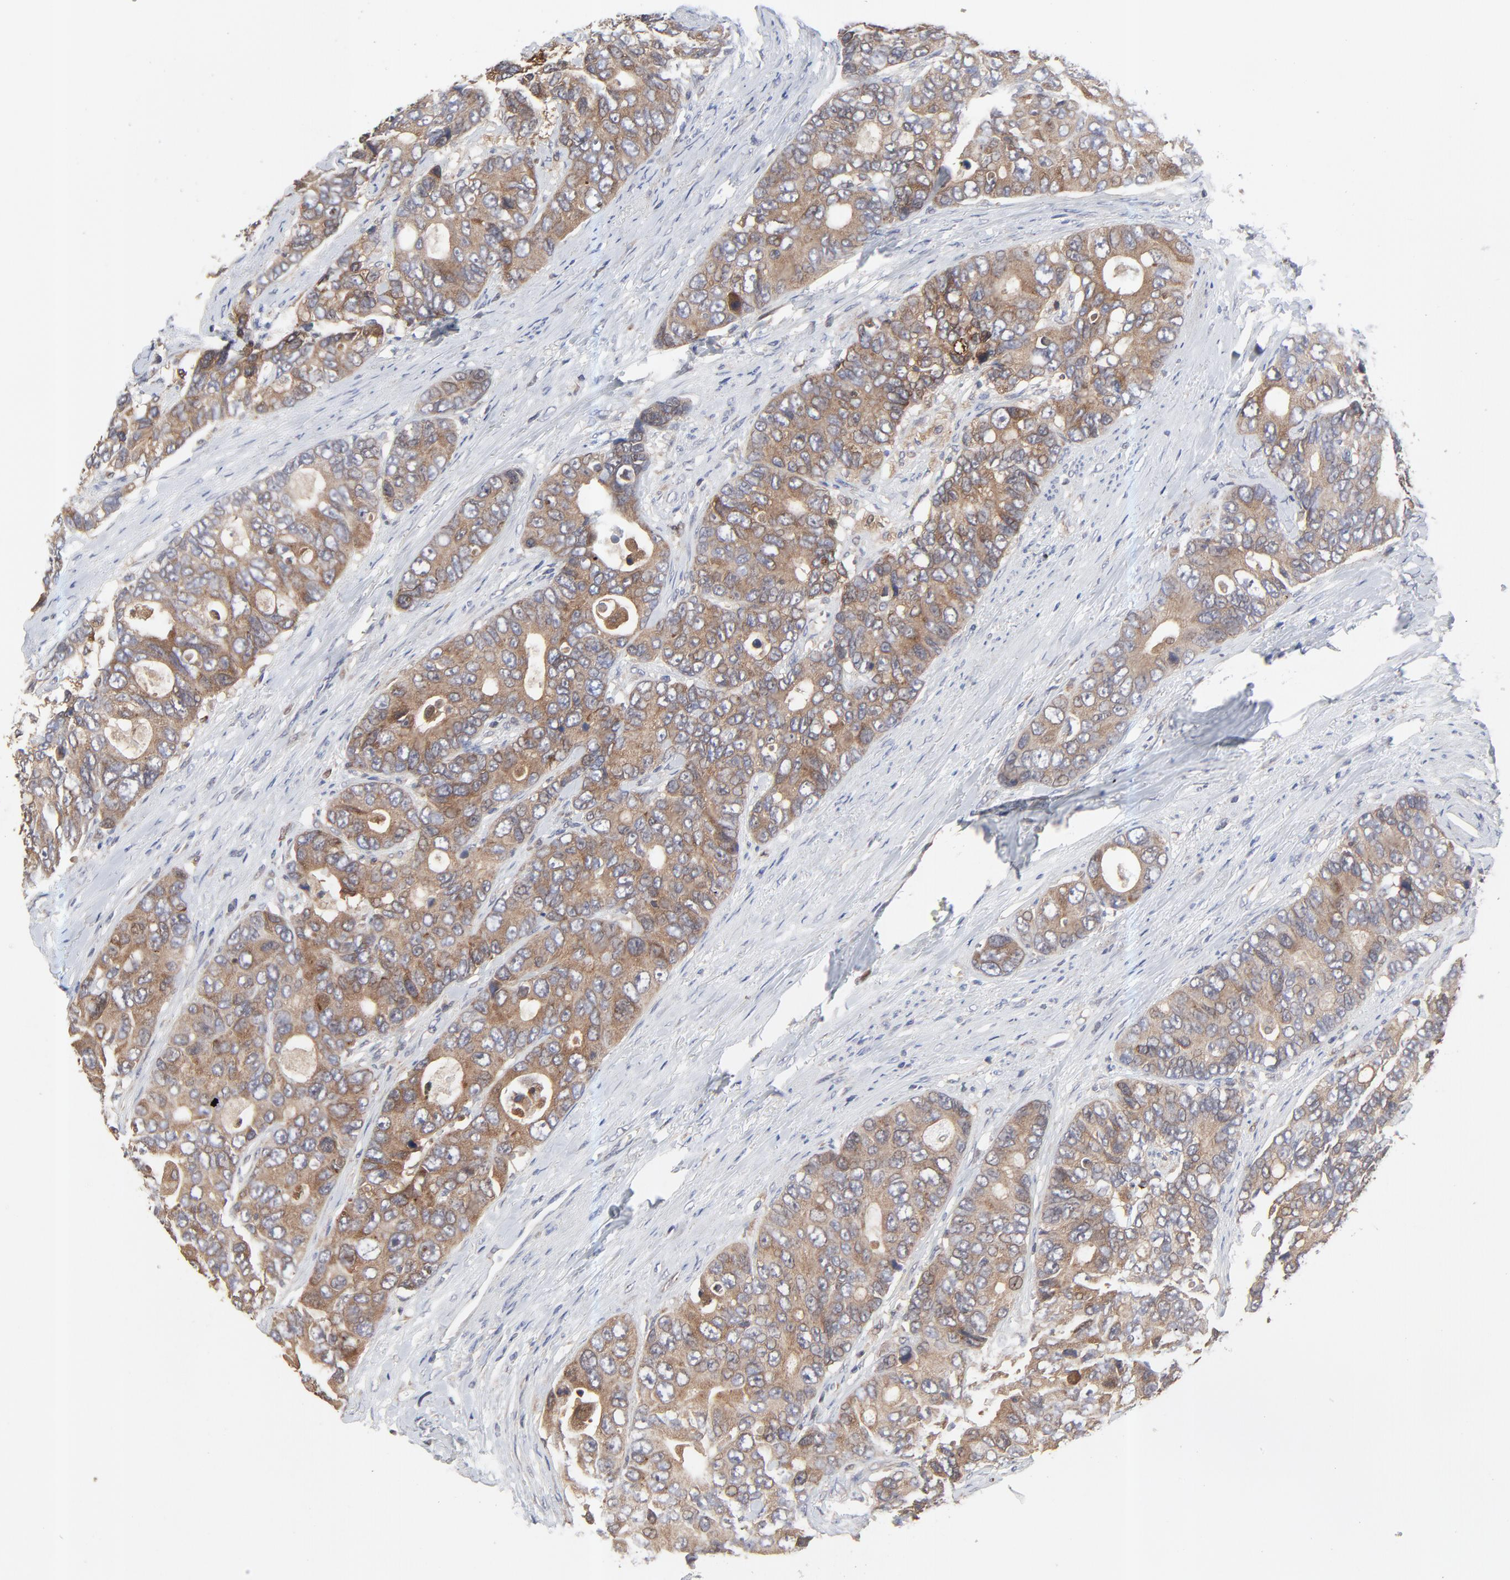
{"staining": {"intensity": "moderate", "quantity": ">75%", "location": "cytoplasmic/membranous"}, "tissue": "colorectal cancer", "cell_type": "Tumor cells", "image_type": "cancer", "snomed": [{"axis": "morphology", "description": "Adenocarcinoma, NOS"}, {"axis": "topography", "description": "Rectum"}], "caption": "IHC (DAB (3,3'-diaminobenzidine)) staining of colorectal adenocarcinoma displays moderate cytoplasmic/membranous protein positivity in approximately >75% of tumor cells.", "gene": "RAB9A", "patient": {"sex": "female", "age": 67}}